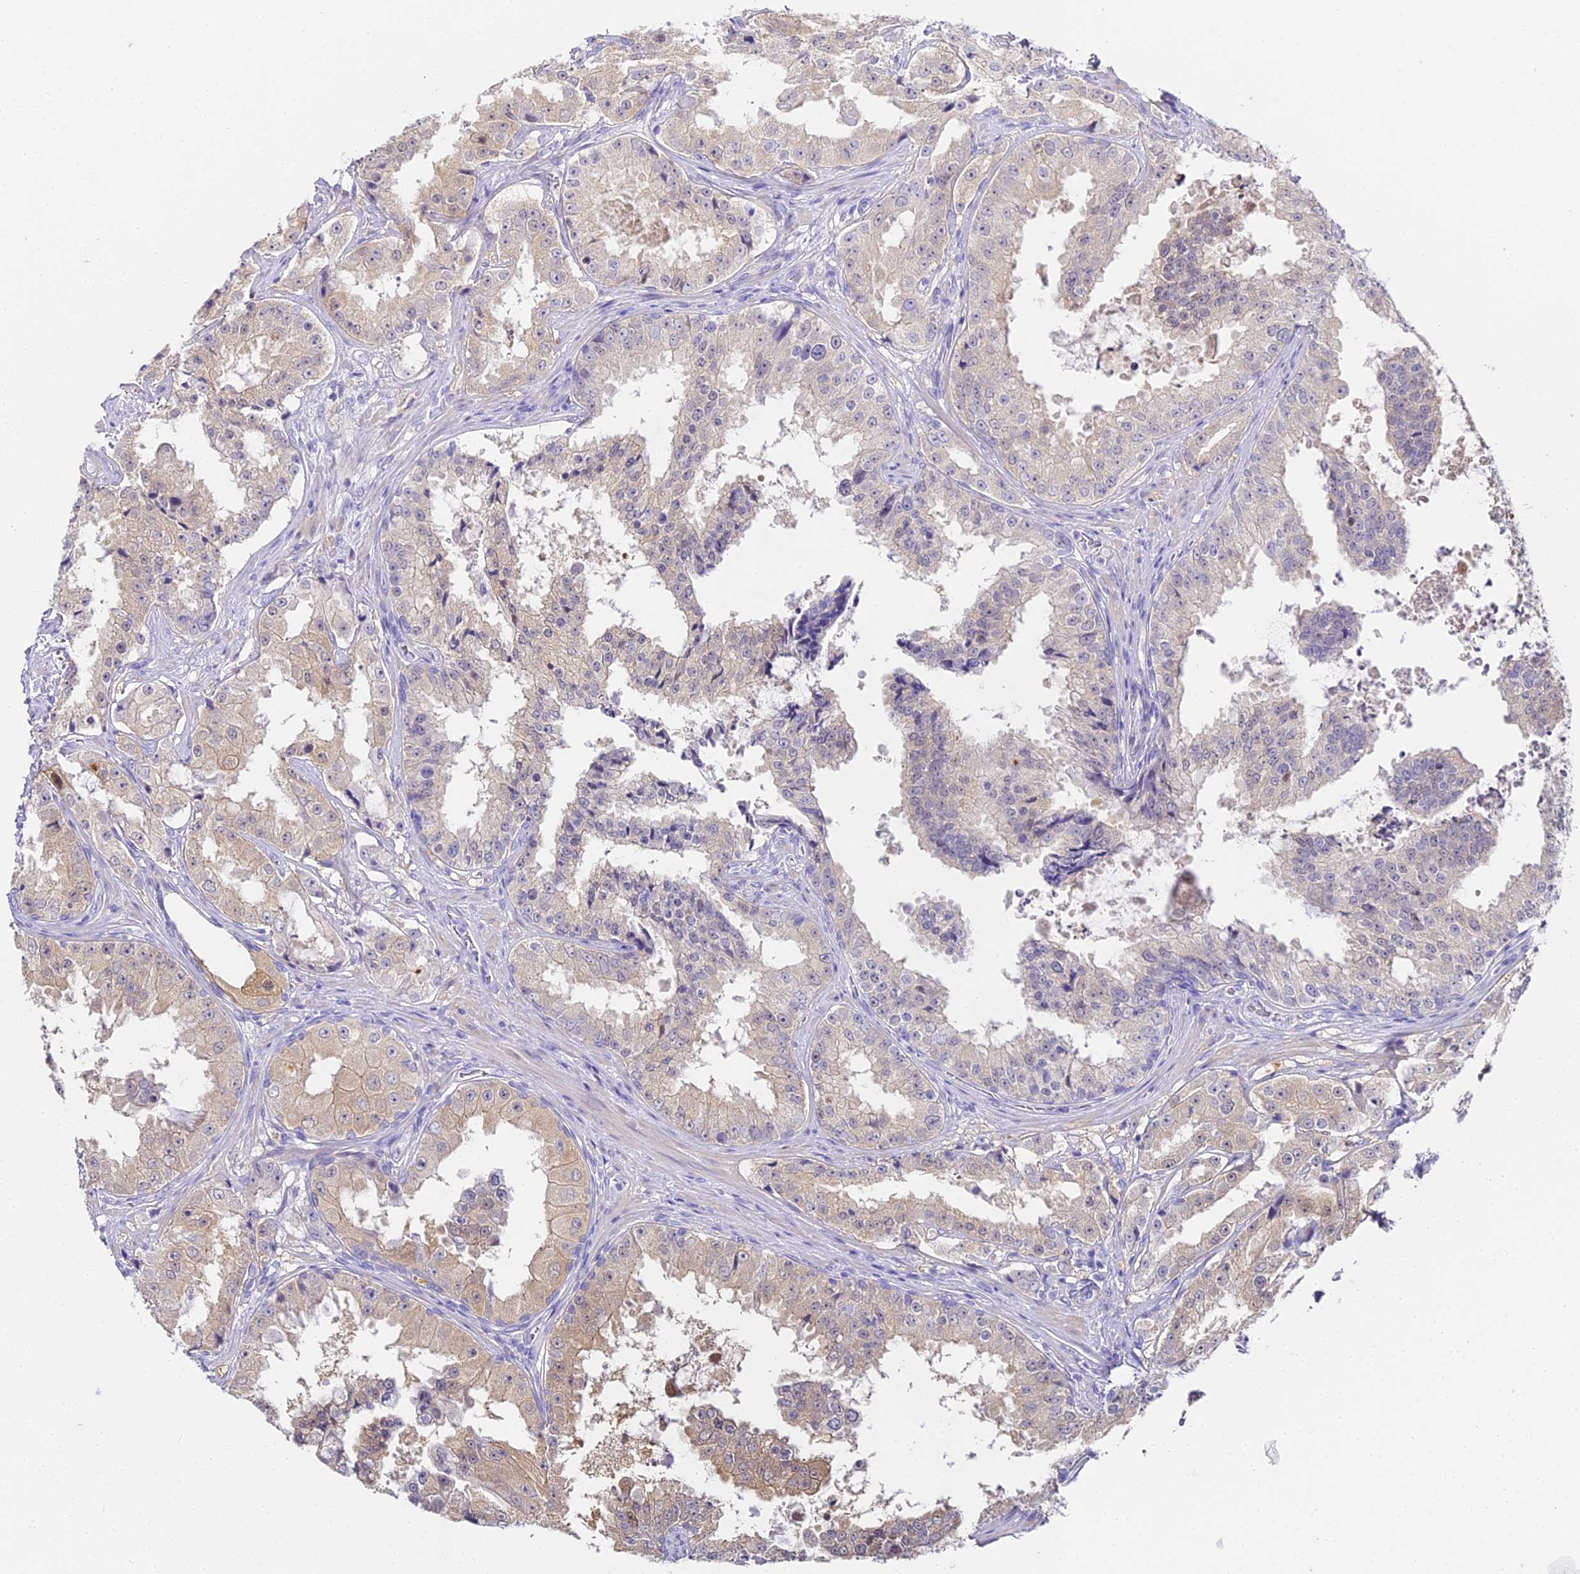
{"staining": {"intensity": "weak", "quantity": "25%-75%", "location": "cytoplasmic/membranous"}, "tissue": "prostate cancer", "cell_type": "Tumor cells", "image_type": "cancer", "snomed": [{"axis": "morphology", "description": "Adenocarcinoma, High grade"}, {"axis": "topography", "description": "Prostate"}], "caption": "IHC histopathology image of neoplastic tissue: prostate cancer stained using immunohistochemistry shows low levels of weak protein expression localized specifically in the cytoplasmic/membranous of tumor cells, appearing as a cytoplasmic/membranous brown color.", "gene": "ABHD14A-ACY1", "patient": {"sex": "male", "age": 73}}